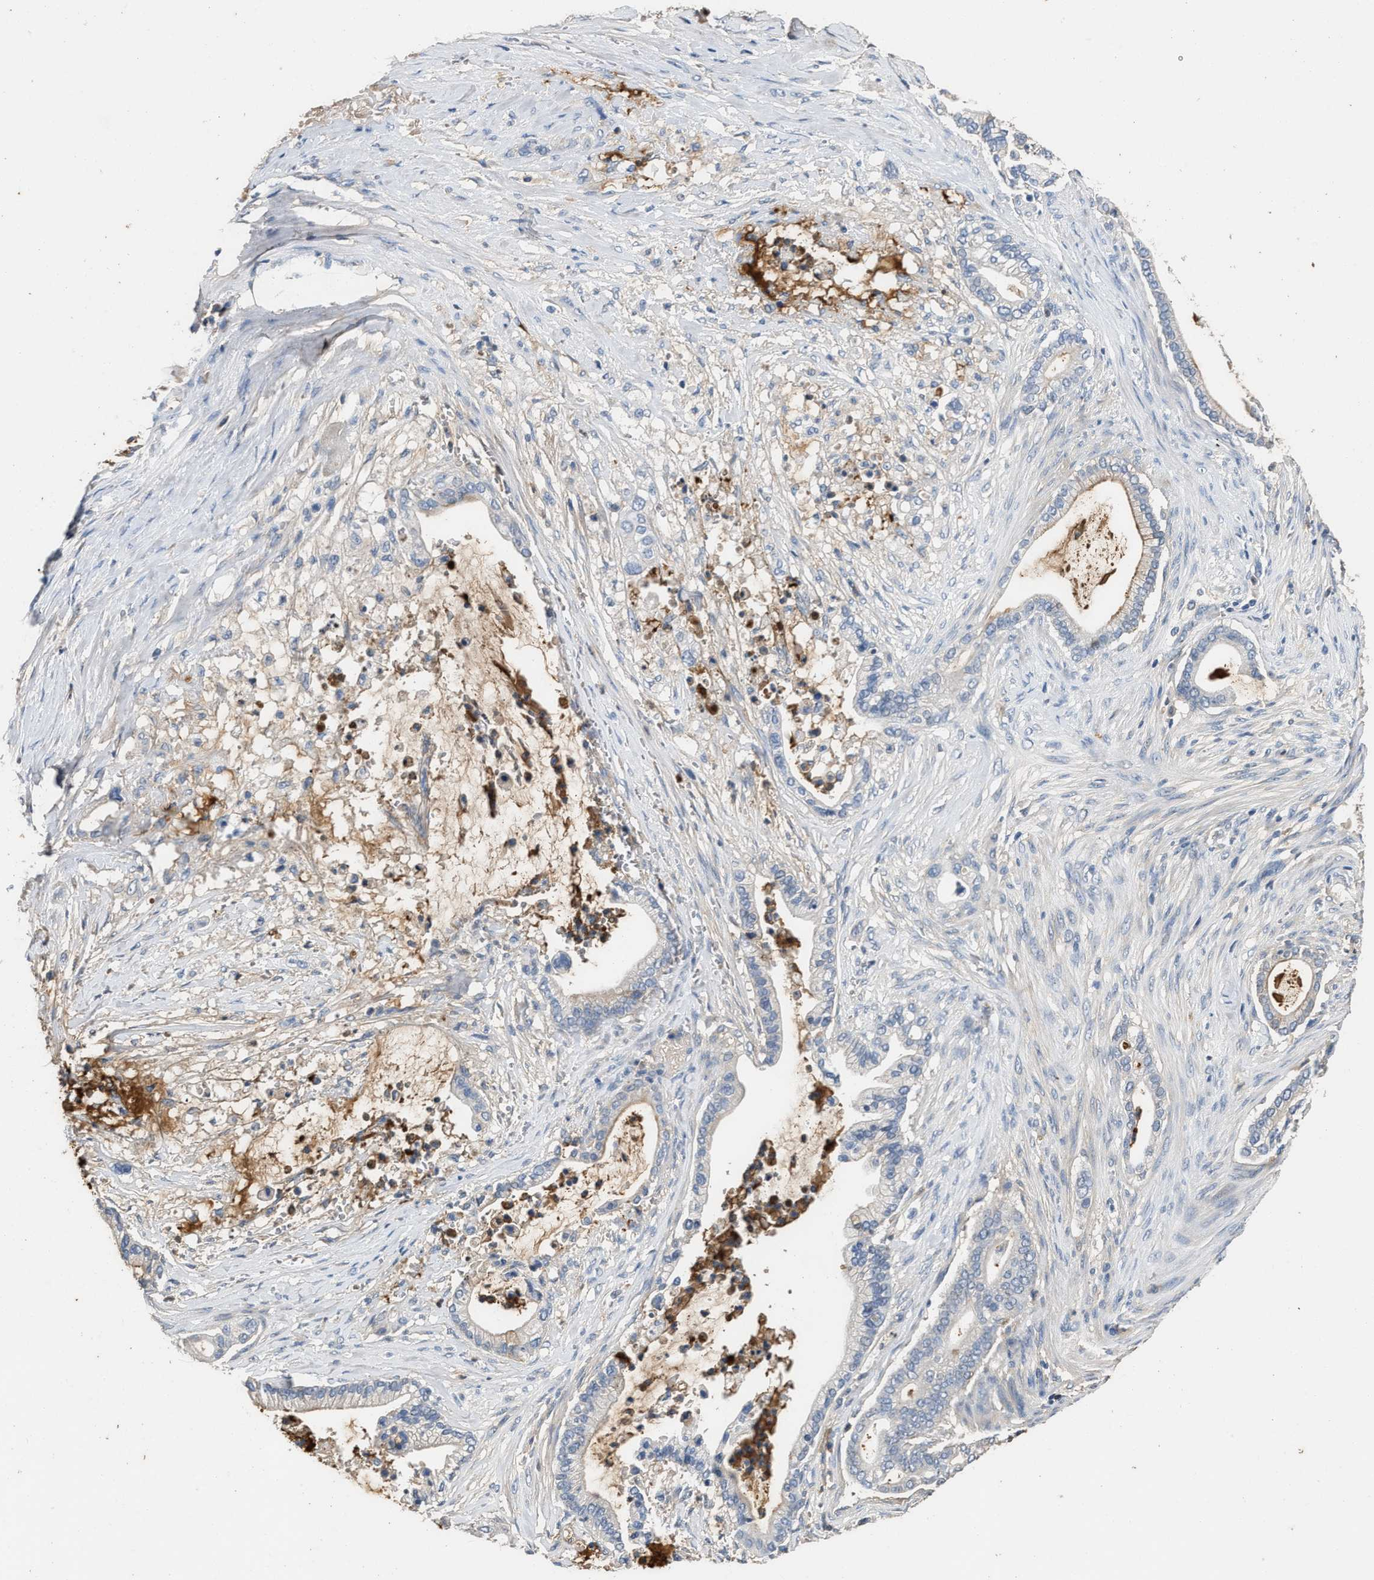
{"staining": {"intensity": "moderate", "quantity": "<25%", "location": "cytoplasmic/membranous"}, "tissue": "pancreatic cancer", "cell_type": "Tumor cells", "image_type": "cancer", "snomed": [{"axis": "morphology", "description": "Adenocarcinoma, NOS"}, {"axis": "topography", "description": "Pancreas"}], "caption": "This micrograph shows IHC staining of pancreatic cancer, with low moderate cytoplasmic/membranous expression in about <25% of tumor cells.", "gene": "C3", "patient": {"sex": "male", "age": 69}}